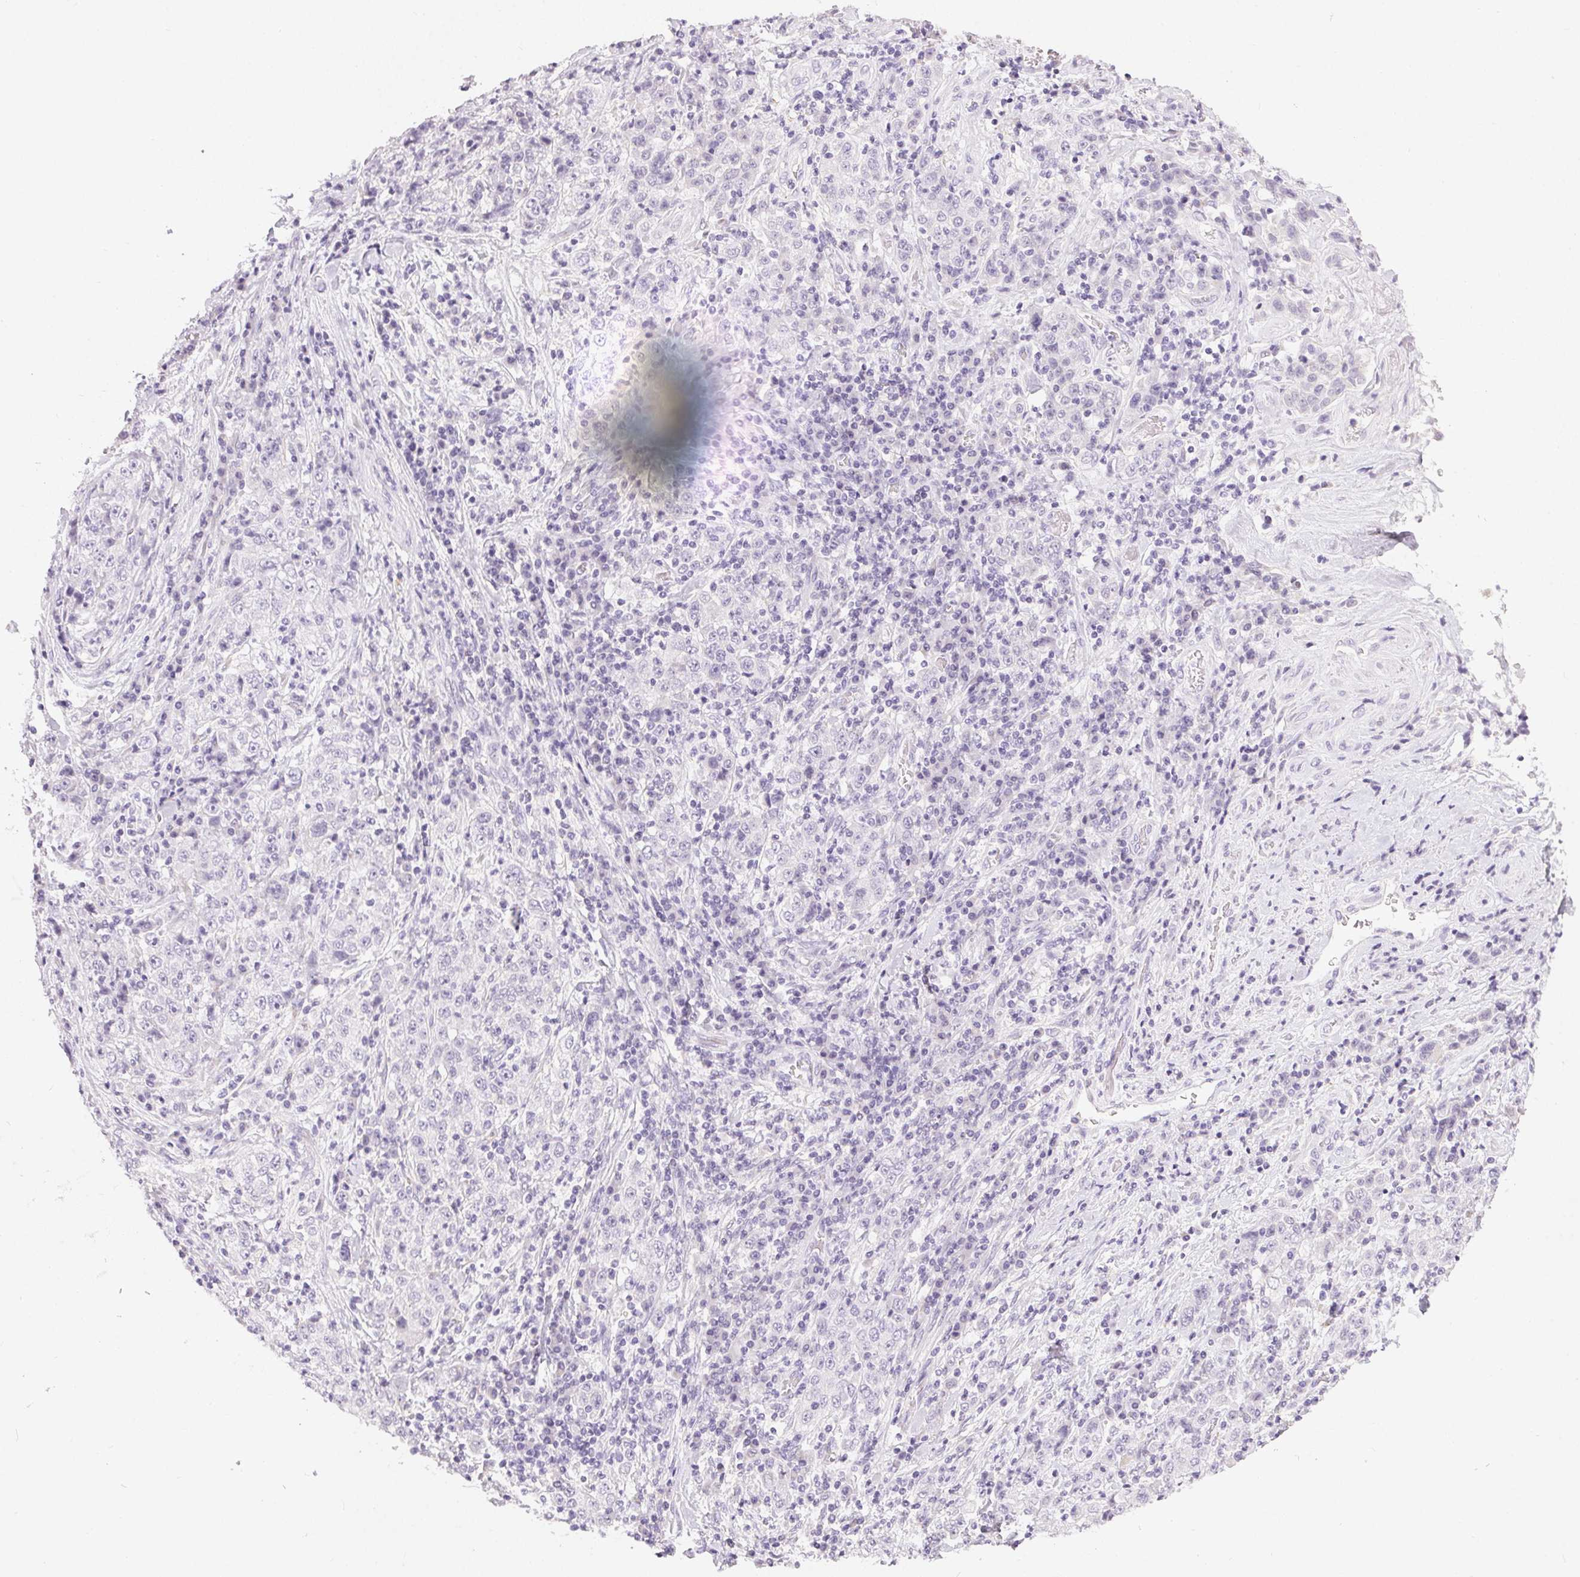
{"staining": {"intensity": "negative", "quantity": "none", "location": "none"}, "tissue": "stomach cancer", "cell_type": "Tumor cells", "image_type": "cancer", "snomed": [{"axis": "morphology", "description": "Normal tissue, NOS"}, {"axis": "morphology", "description": "Adenocarcinoma, NOS"}, {"axis": "topography", "description": "Stomach, upper"}, {"axis": "topography", "description": "Stomach"}], "caption": "Immunohistochemistry image of neoplastic tissue: adenocarcinoma (stomach) stained with DAB displays no significant protein expression in tumor cells. The staining was performed using DAB to visualize the protein expression in brown, while the nuclei were stained in blue with hematoxylin (Magnification: 20x).", "gene": "MIOX", "patient": {"sex": "male", "age": 59}}